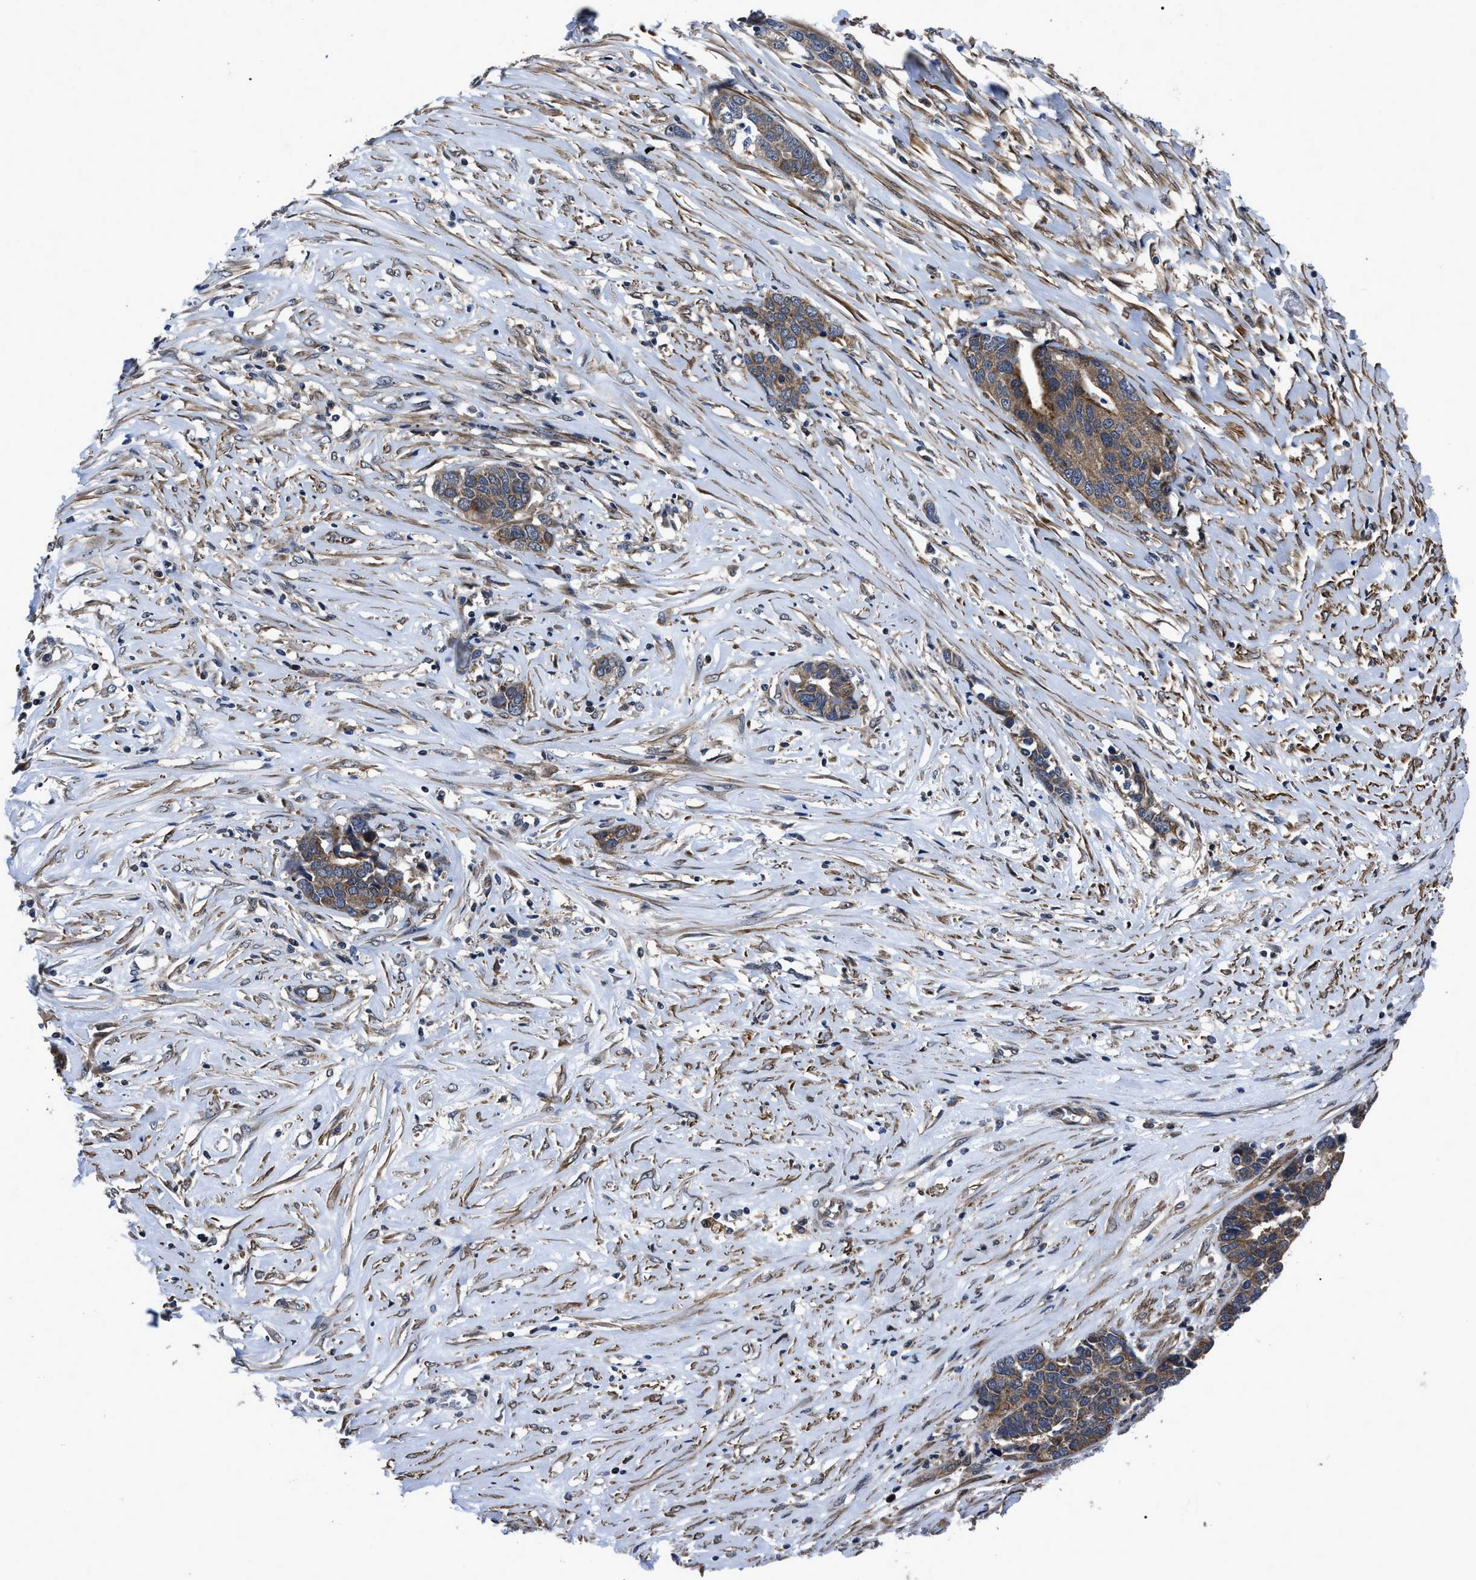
{"staining": {"intensity": "moderate", "quantity": ">75%", "location": "cytoplasmic/membranous"}, "tissue": "ovarian cancer", "cell_type": "Tumor cells", "image_type": "cancer", "snomed": [{"axis": "morphology", "description": "Cystadenocarcinoma, serous, NOS"}, {"axis": "topography", "description": "Ovary"}], "caption": "Ovarian cancer stained with immunohistochemistry reveals moderate cytoplasmic/membranous positivity in approximately >75% of tumor cells.", "gene": "PPWD1", "patient": {"sex": "female", "age": 44}}